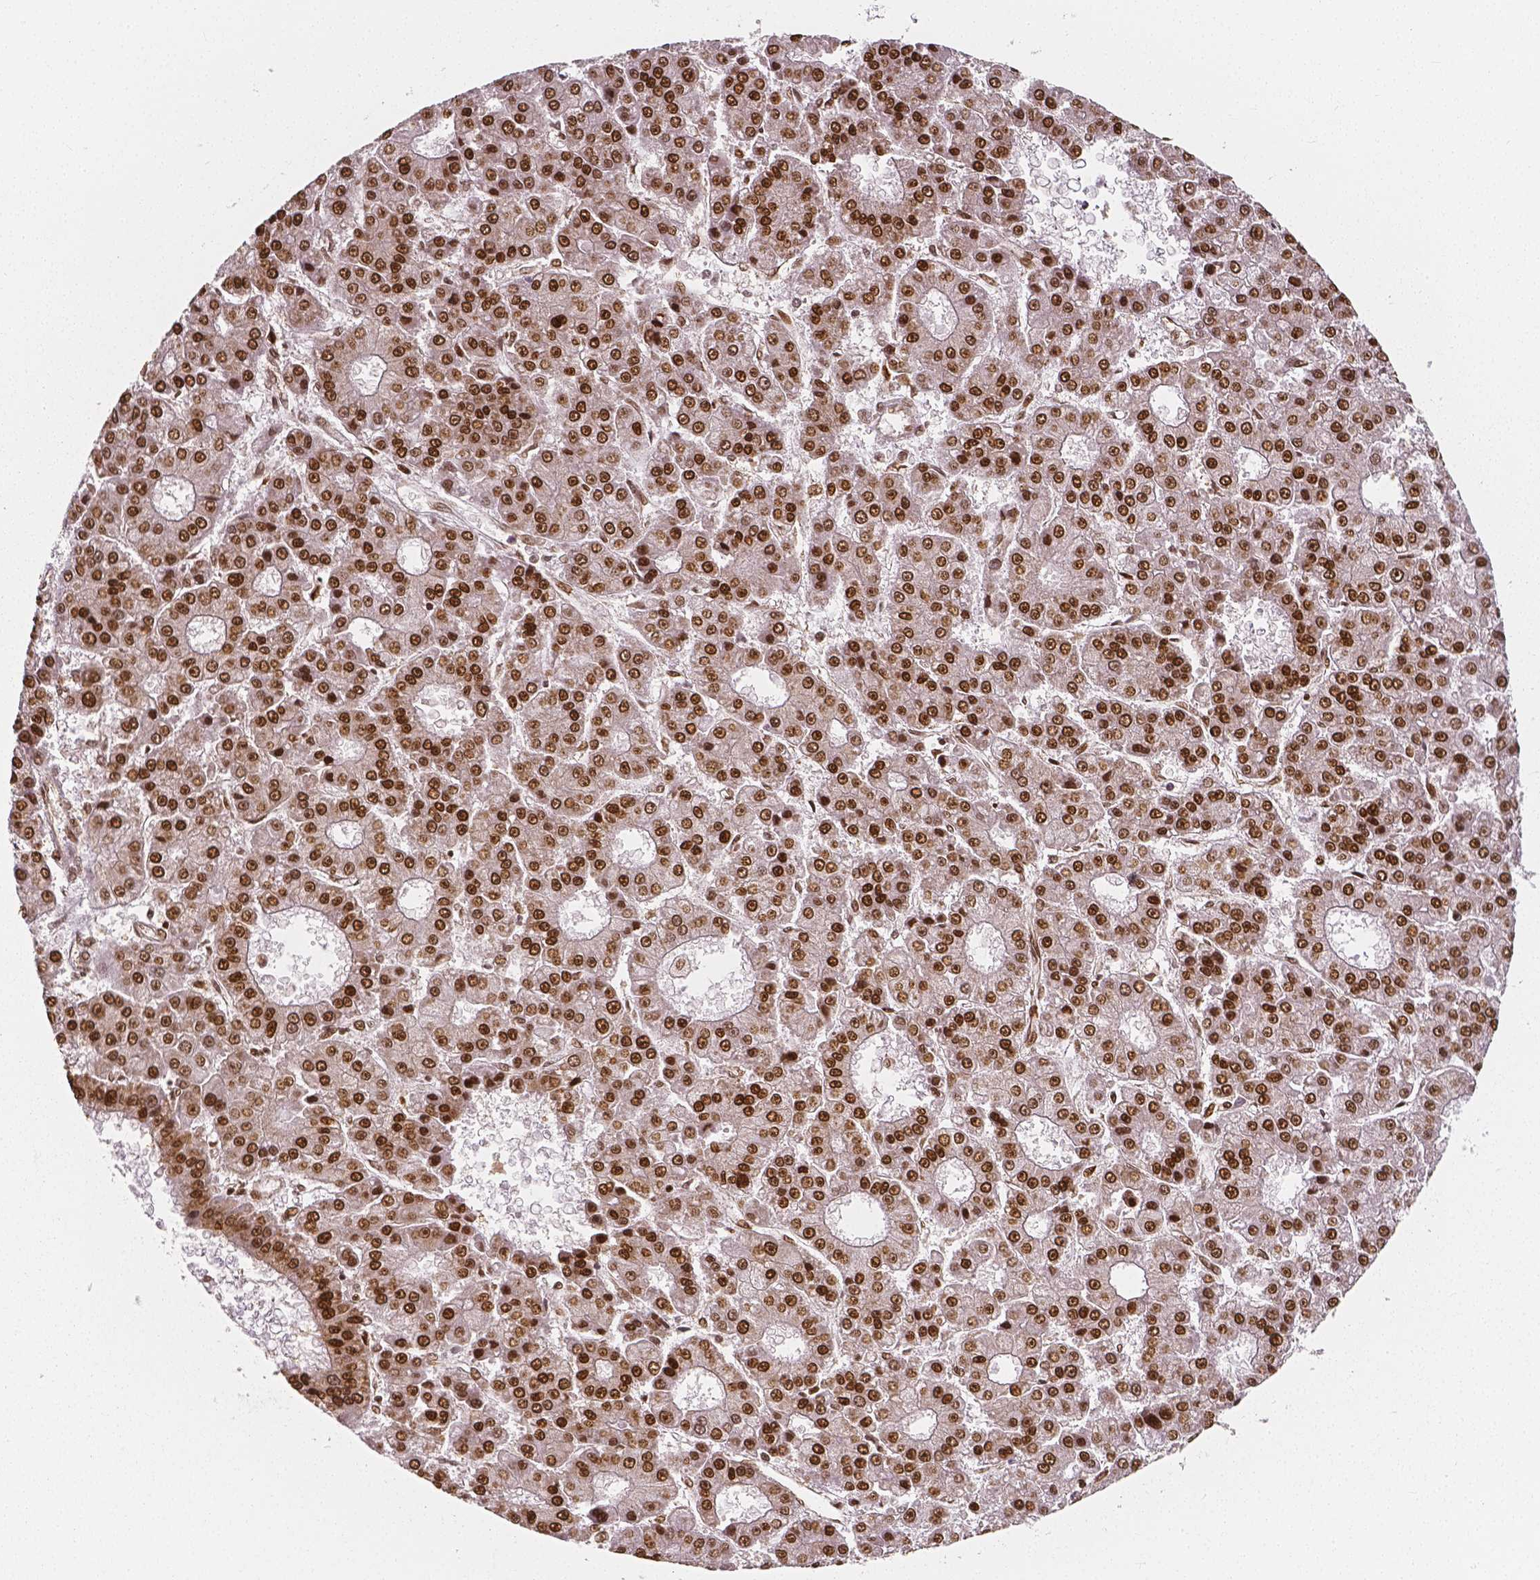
{"staining": {"intensity": "strong", "quantity": ">75%", "location": "nuclear"}, "tissue": "liver cancer", "cell_type": "Tumor cells", "image_type": "cancer", "snomed": [{"axis": "morphology", "description": "Carcinoma, Hepatocellular, NOS"}, {"axis": "topography", "description": "Liver"}], "caption": "Immunohistochemical staining of human hepatocellular carcinoma (liver) shows high levels of strong nuclear protein expression in about >75% of tumor cells. (IHC, brightfield microscopy, high magnification).", "gene": "NUCKS1", "patient": {"sex": "male", "age": 70}}